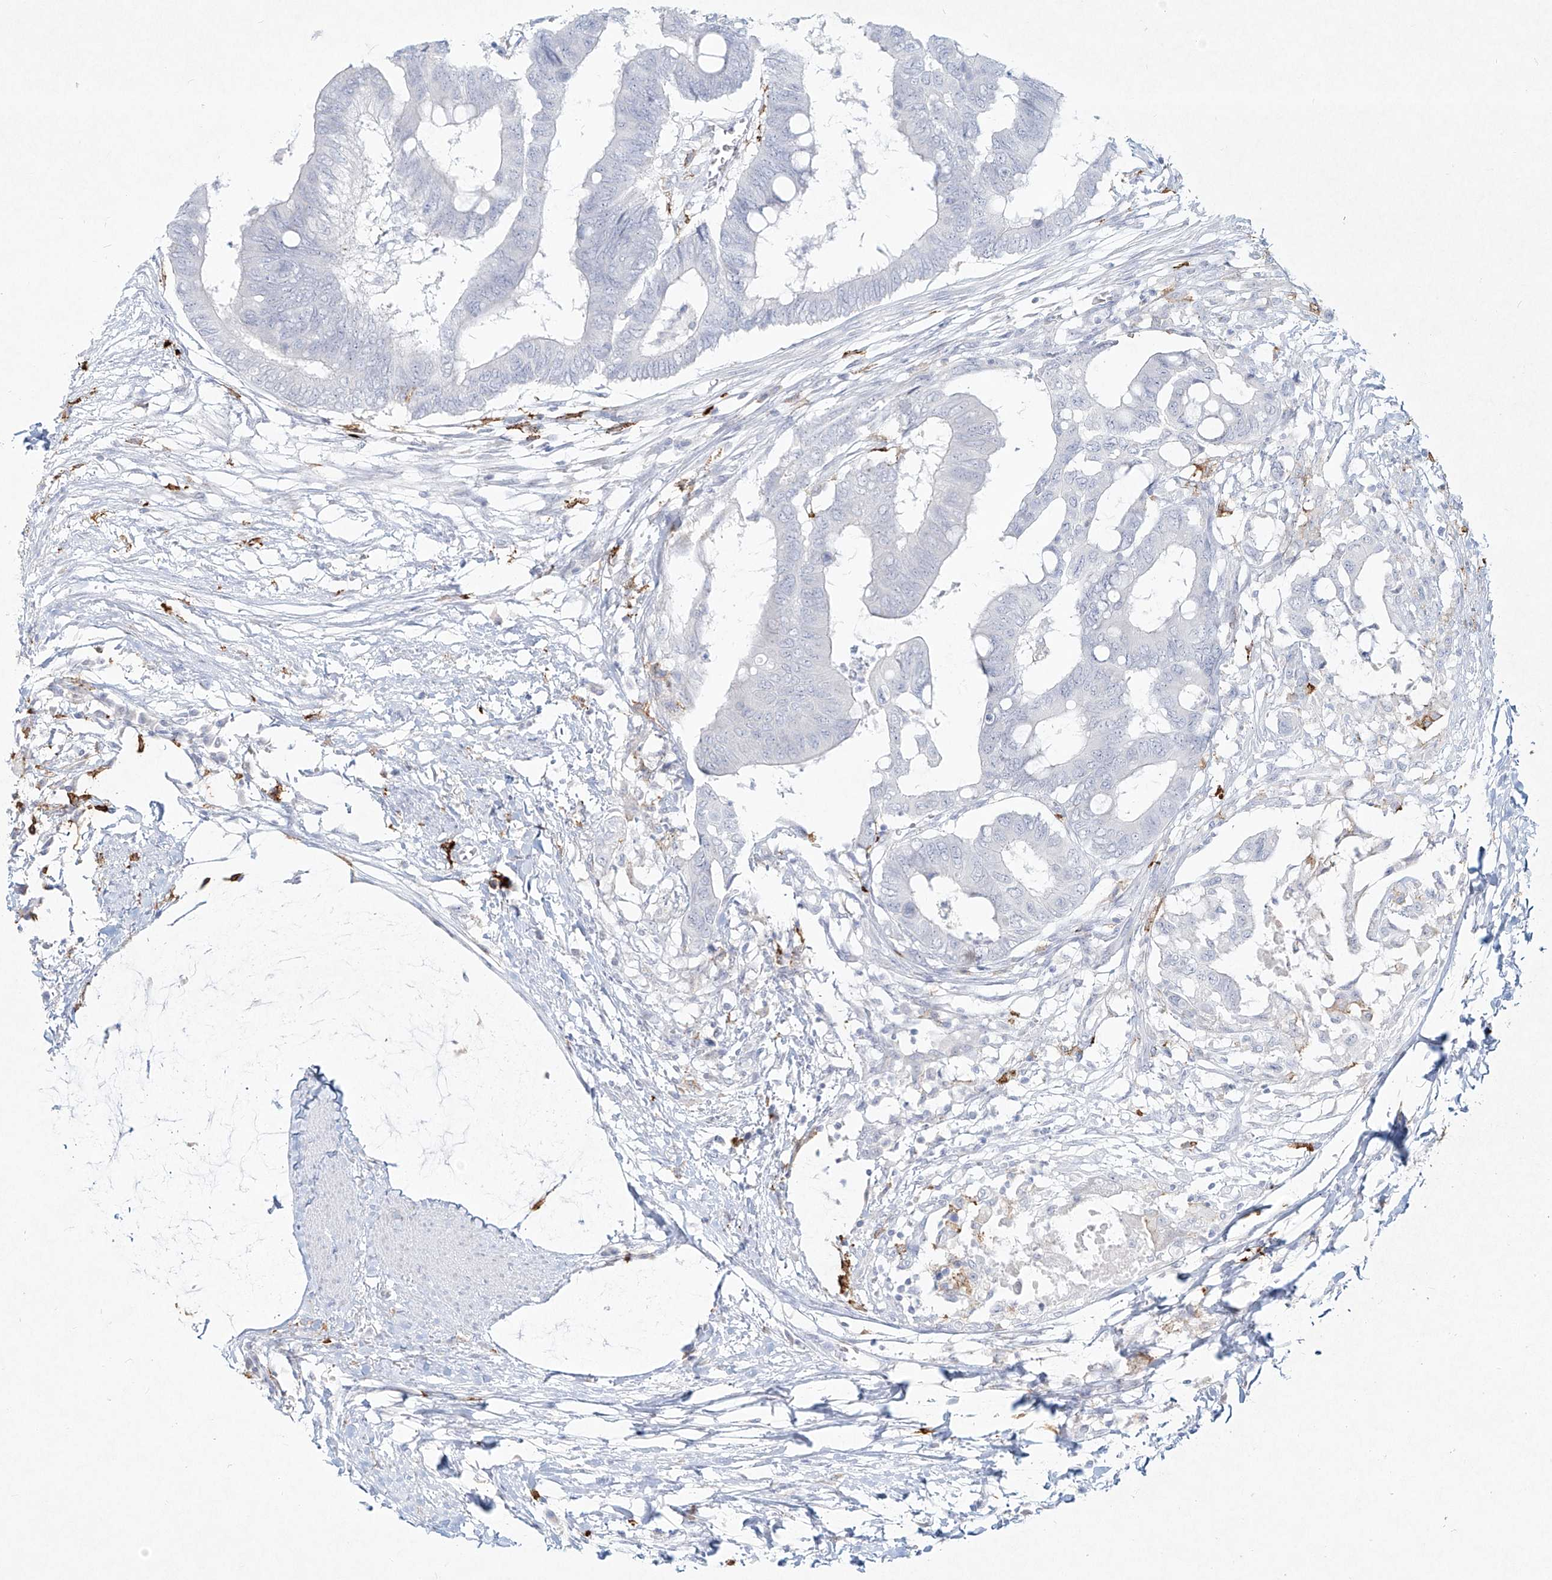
{"staining": {"intensity": "negative", "quantity": "none", "location": "none"}, "tissue": "colorectal cancer", "cell_type": "Tumor cells", "image_type": "cancer", "snomed": [{"axis": "morphology", "description": "Normal tissue, NOS"}, {"axis": "morphology", "description": "Adenocarcinoma, NOS"}, {"axis": "topography", "description": "Rectum"}, {"axis": "topography", "description": "Peripheral nerve tissue"}], "caption": "Micrograph shows no protein expression in tumor cells of colorectal cancer tissue. Nuclei are stained in blue.", "gene": "CD209", "patient": {"sex": "male", "age": 92}}